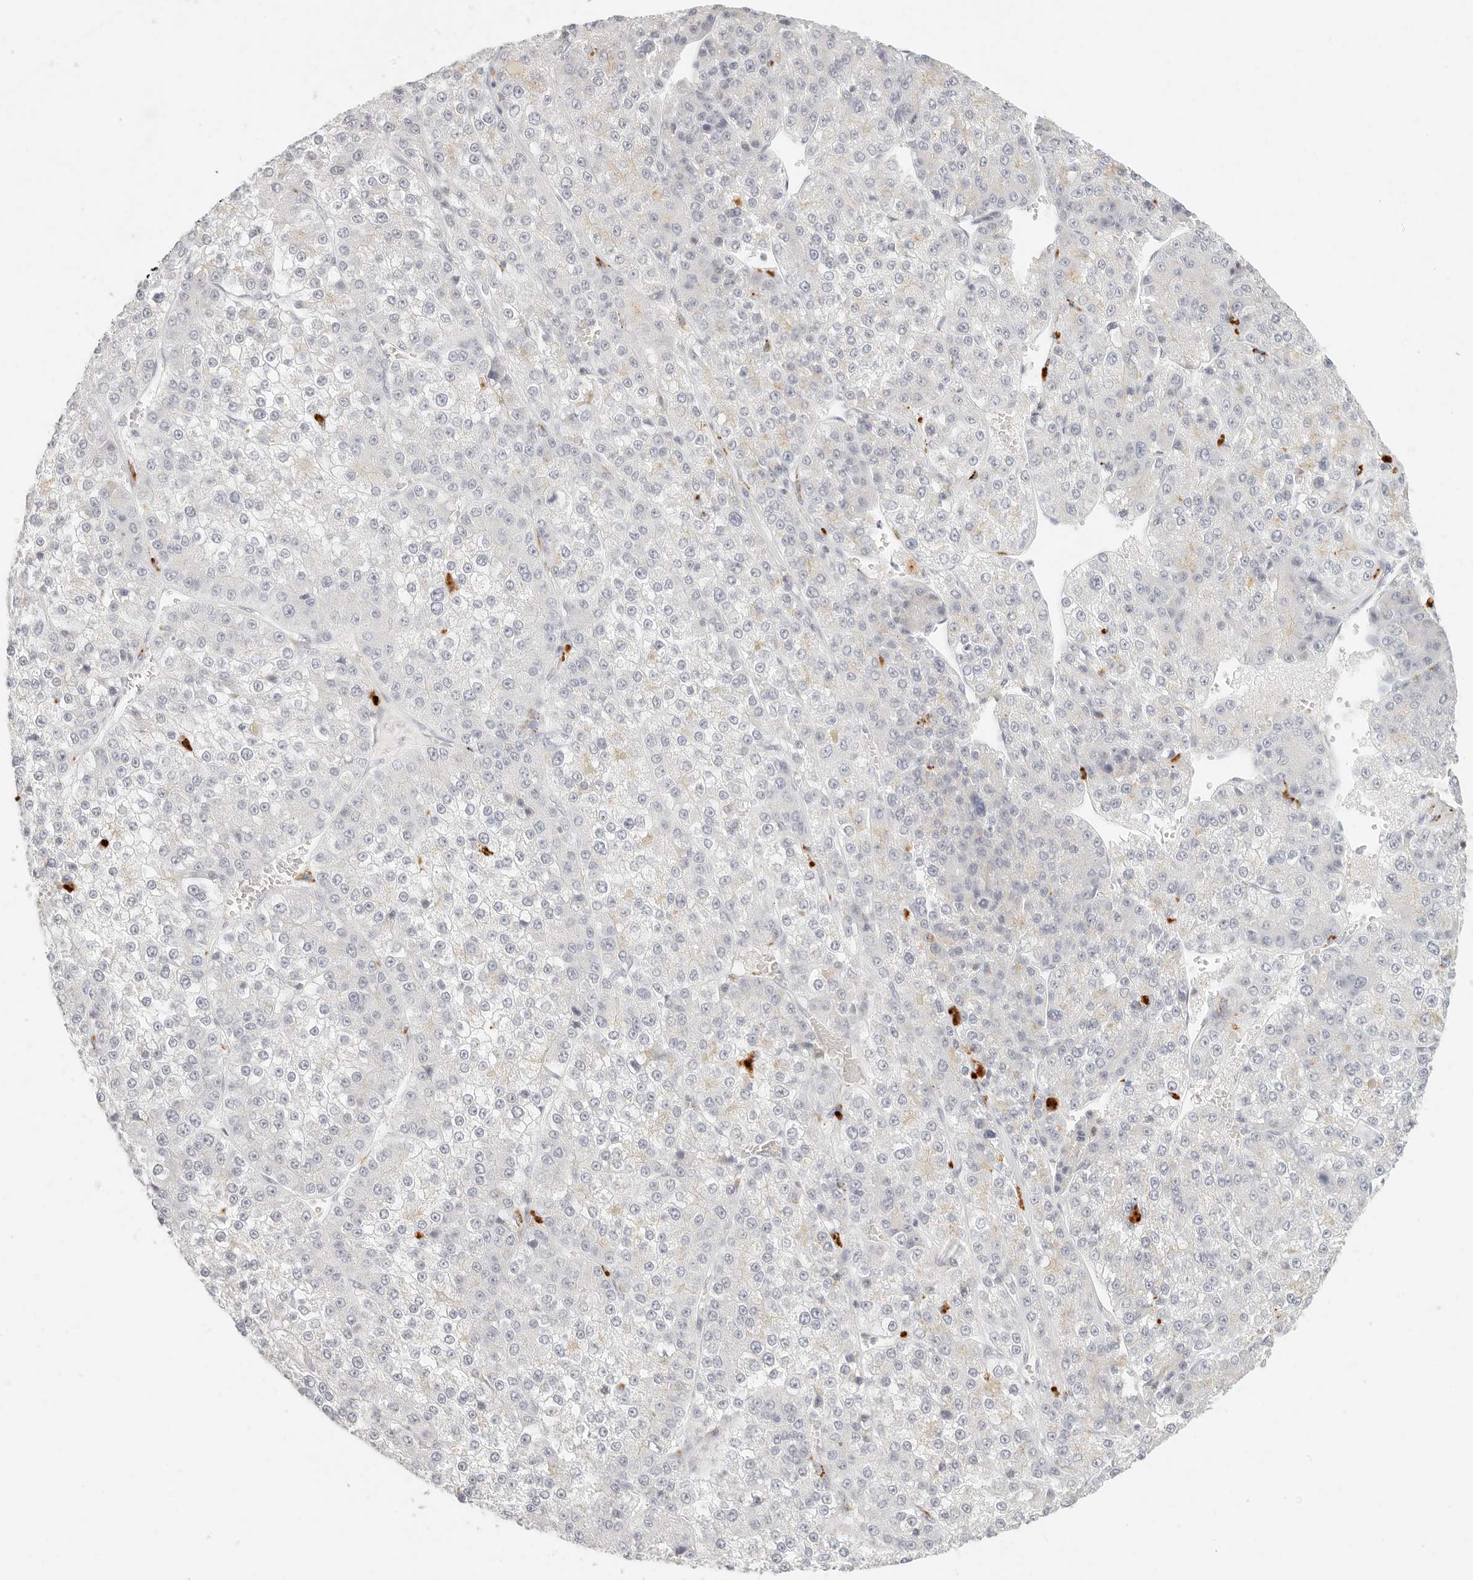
{"staining": {"intensity": "negative", "quantity": "none", "location": "none"}, "tissue": "liver cancer", "cell_type": "Tumor cells", "image_type": "cancer", "snomed": [{"axis": "morphology", "description": "Carcinoma, Hepatocellular, NOS"}, {"axis": "topography", "description": "Liver"}], "caption": "IHC of hepatocellular carcinoma (liver) displays no staining in tumor cells.", "gene": "RNASET2", "patient": {"sex": "female", "age": 73}}